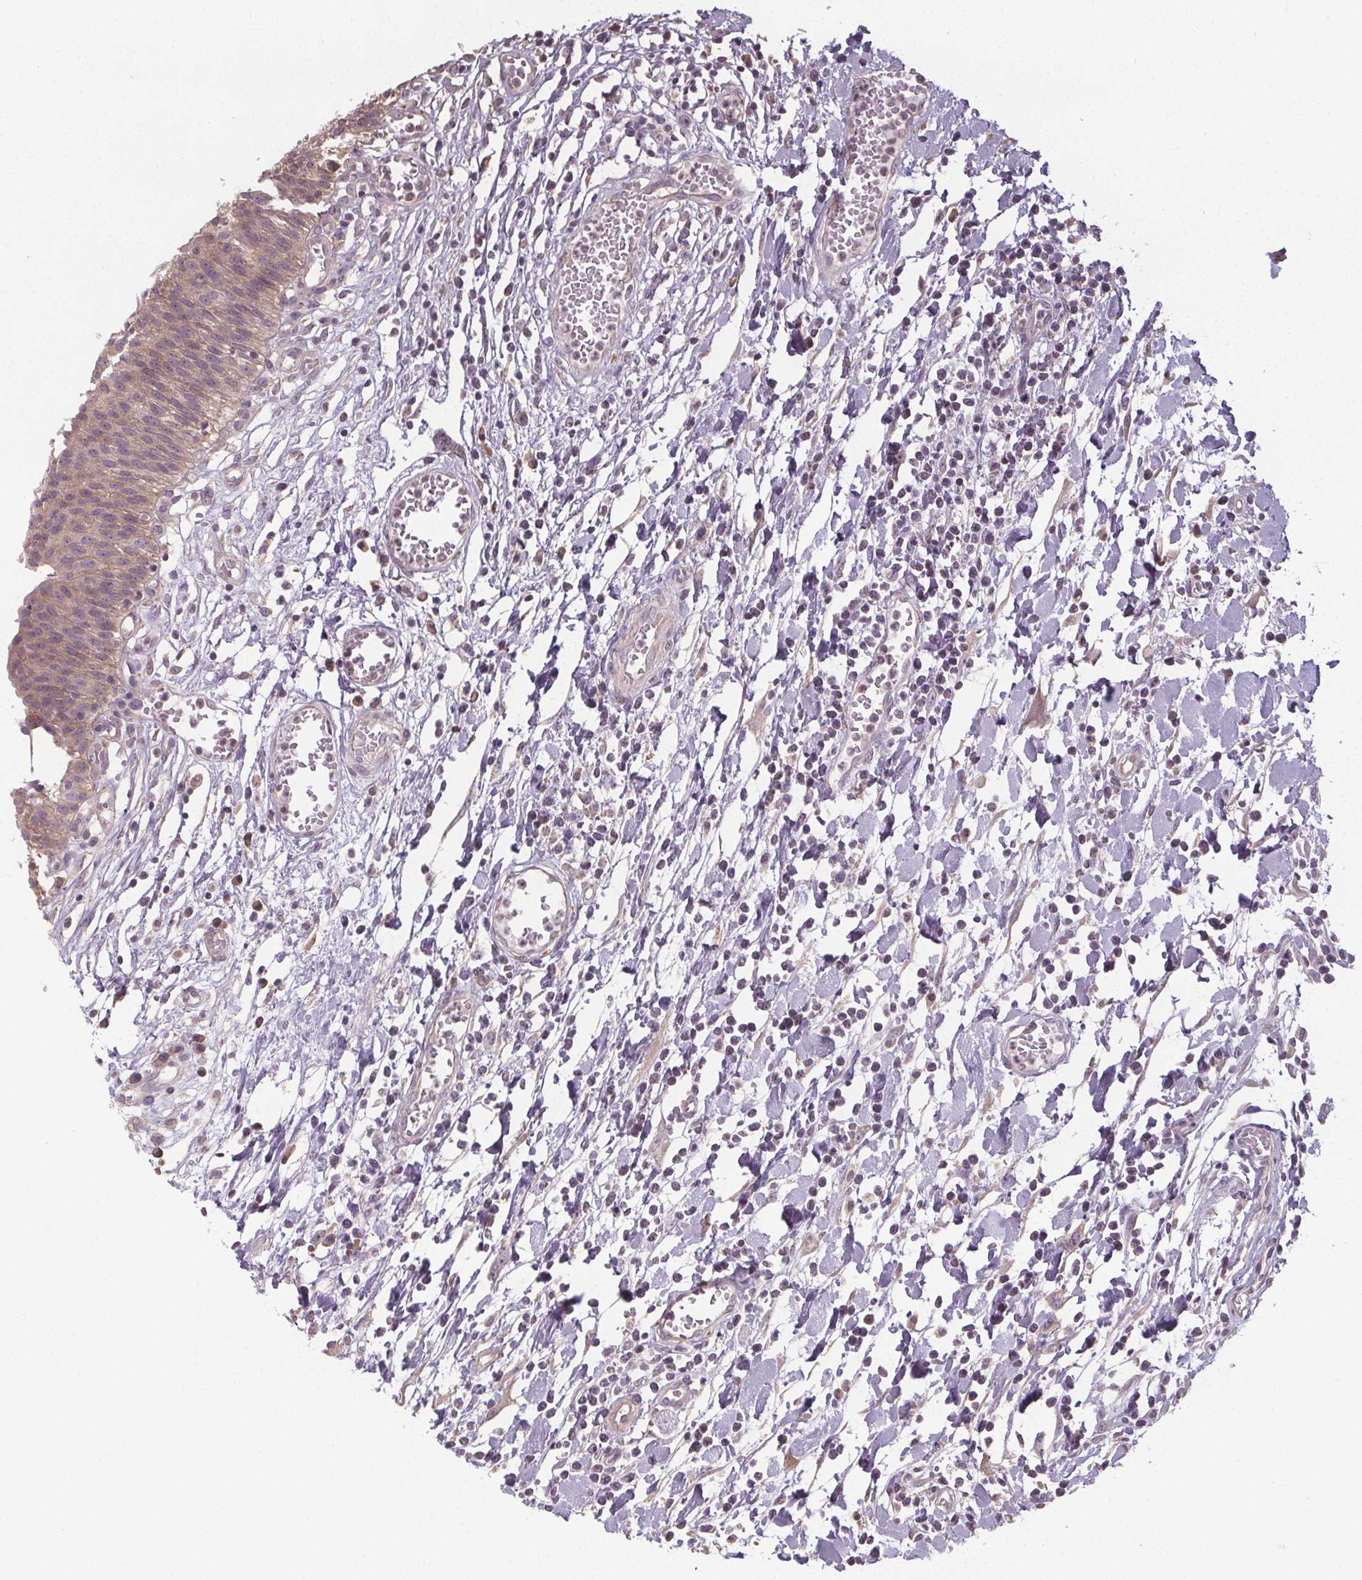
{"staining": {"intensity": "negative", "quantity": "none", "location": "none"}, "tissue": "urinary bladder", "cell_type": "Urothelial cells", "image_type": "normal", "snomed": [{"axis": "morphology", "description": "Normal tissue, NOS"}, {"axis": "topography", "description": "Urinary bladder"}], "caption": "Urothelial cells show no significant protein staining in benign urinary bladder.", "gene": "SLC26A2", "patient": {"sex": "male", "age": 64}}